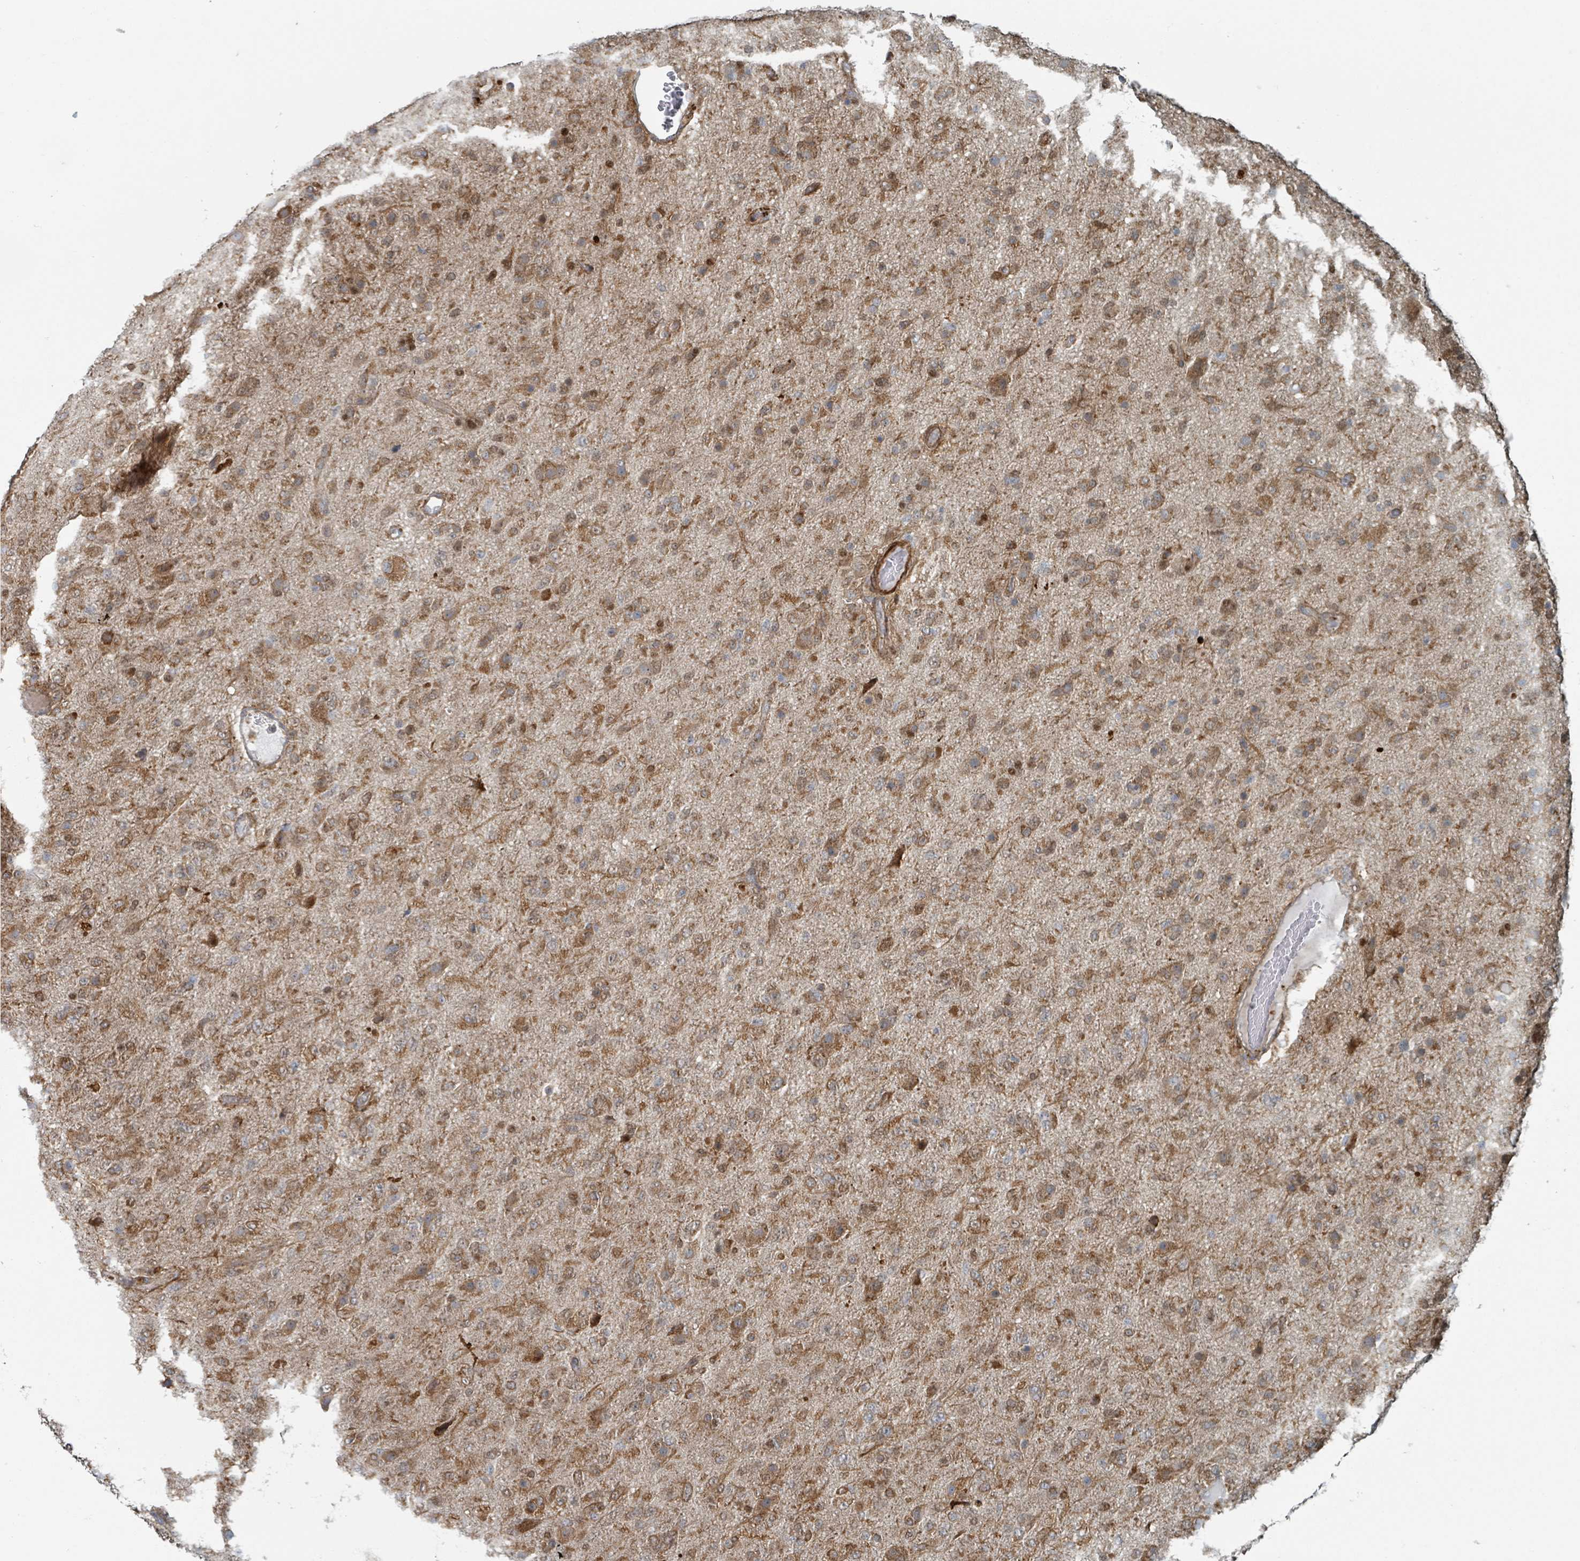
{"staining": {"intensity": "moderate", "quantity": ">75%", "location": "cytoplasmic/membranous"}, "tissue": "glioma", "cell_type": "Tumor cells", "image_type": "cancer", "snomed": [{"axis": "morphology", "description": "Glioma, malignant, Low grade"}, {"axis": "topography", "description": "Brain"}], "caption": "Protein staining reveals moderate cytoplasmic/membranous positivity in about >75% of tumor cells in malignant glioma (low-grade). (Brightfield microscopy of DAB IHC at high magnification).", "gene": "RHPN2", "patient": {"sex": "male", "age": 65}}